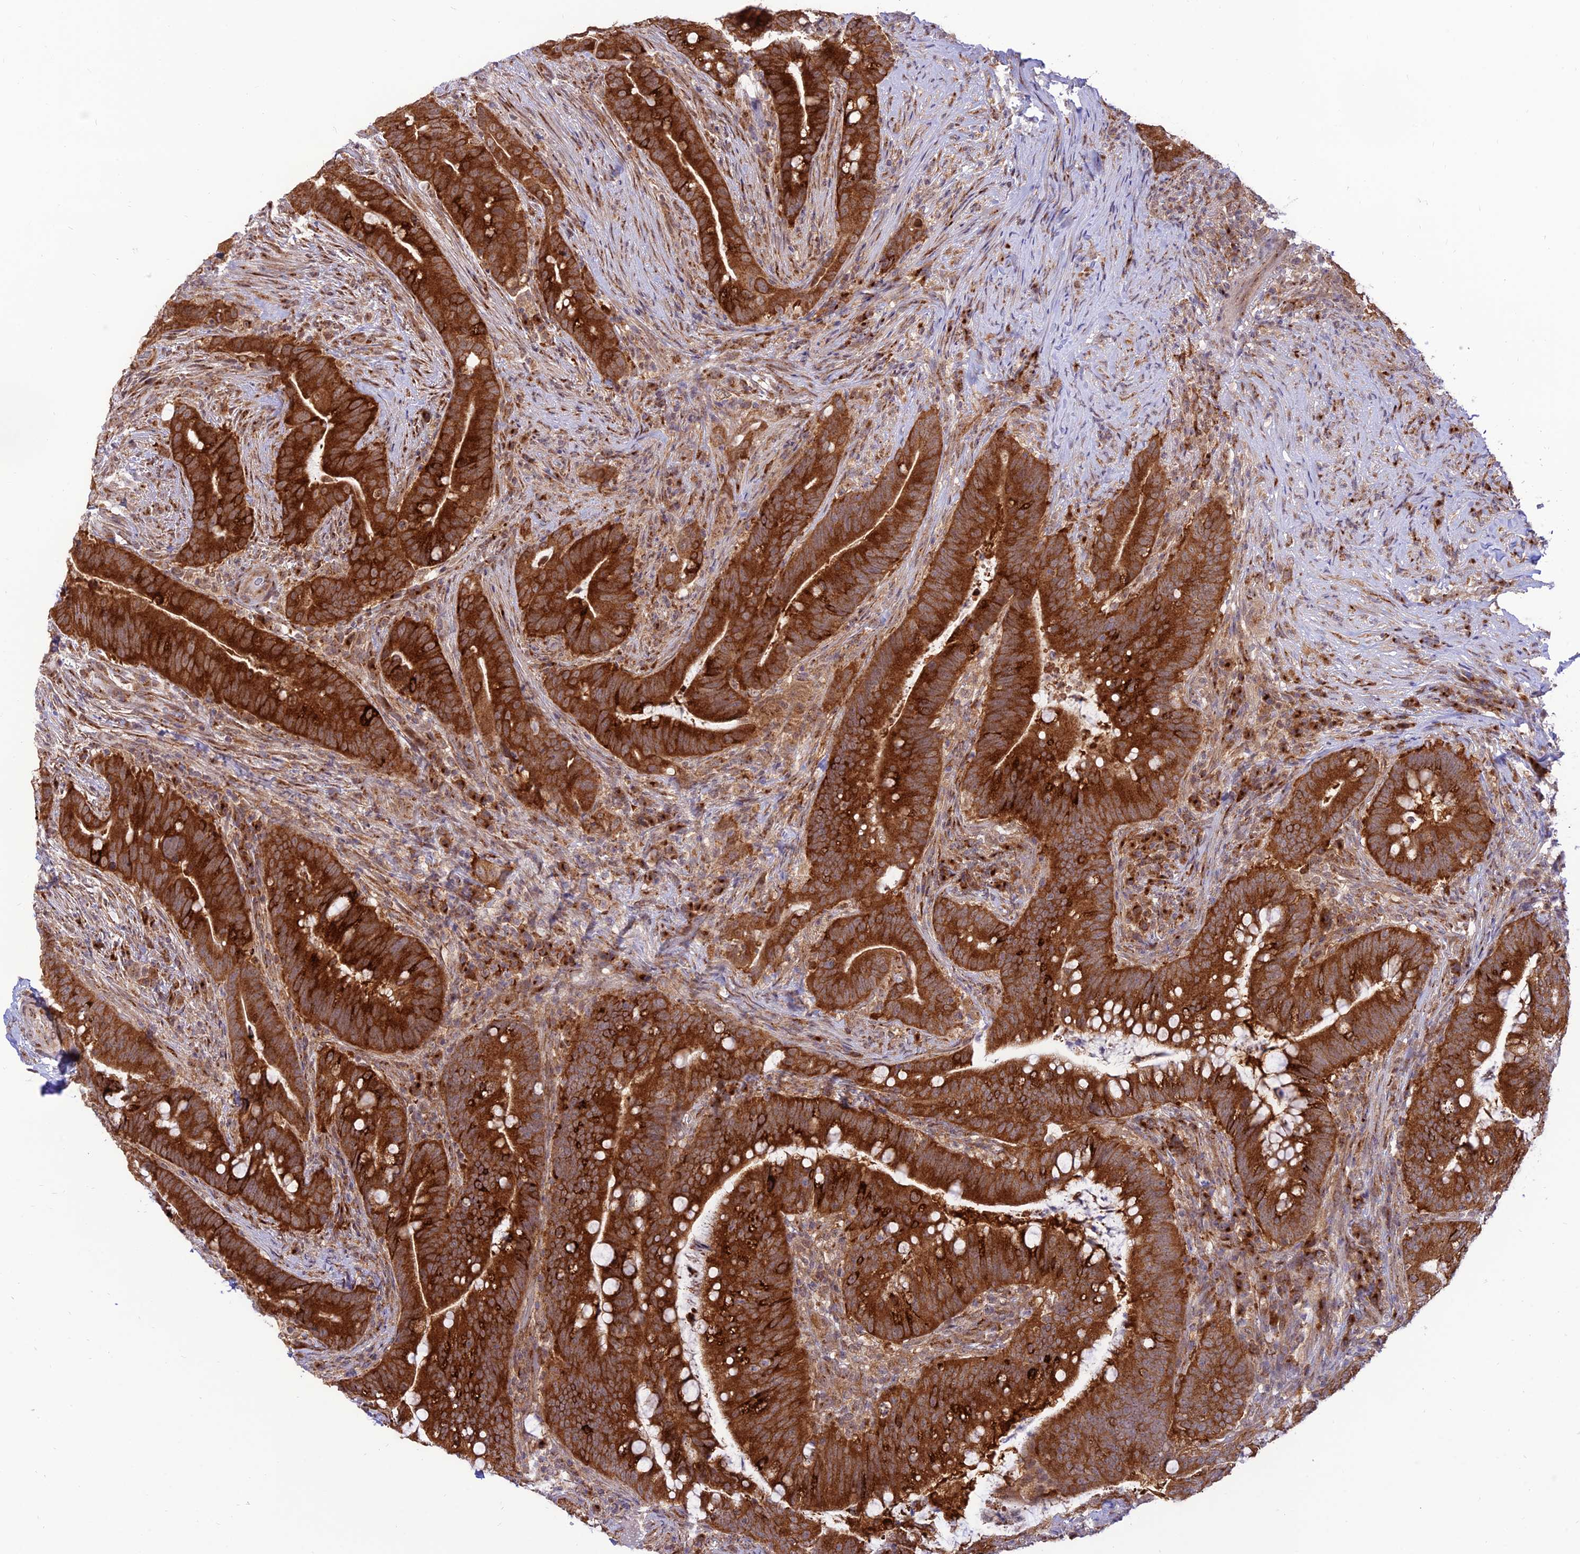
{"staining": {"intensity": "strong", "quantity": ">75%", "location": "cytoplasmic/membranous"}, "tissue": "colorectal cancer", "cell_type": "Tumor cells", "image_type": "cancer", "snomed": [{"axis": "morphology", "description": "Adenocarcinoma, NOS"}, {"axis": "topography", "description": "Colon"}], "caption": "Immunohistochemical staining of colorectal cancer (adenocarcinoma) shows high levels of strong cytoplasmic/membranous positivity in about >75% of tumor cells. (brown staining indicates protein expression, while blue staining denotes nuclei).", "gene": "GOLGA3", "patient": {"sex": "female", "age": 66}}